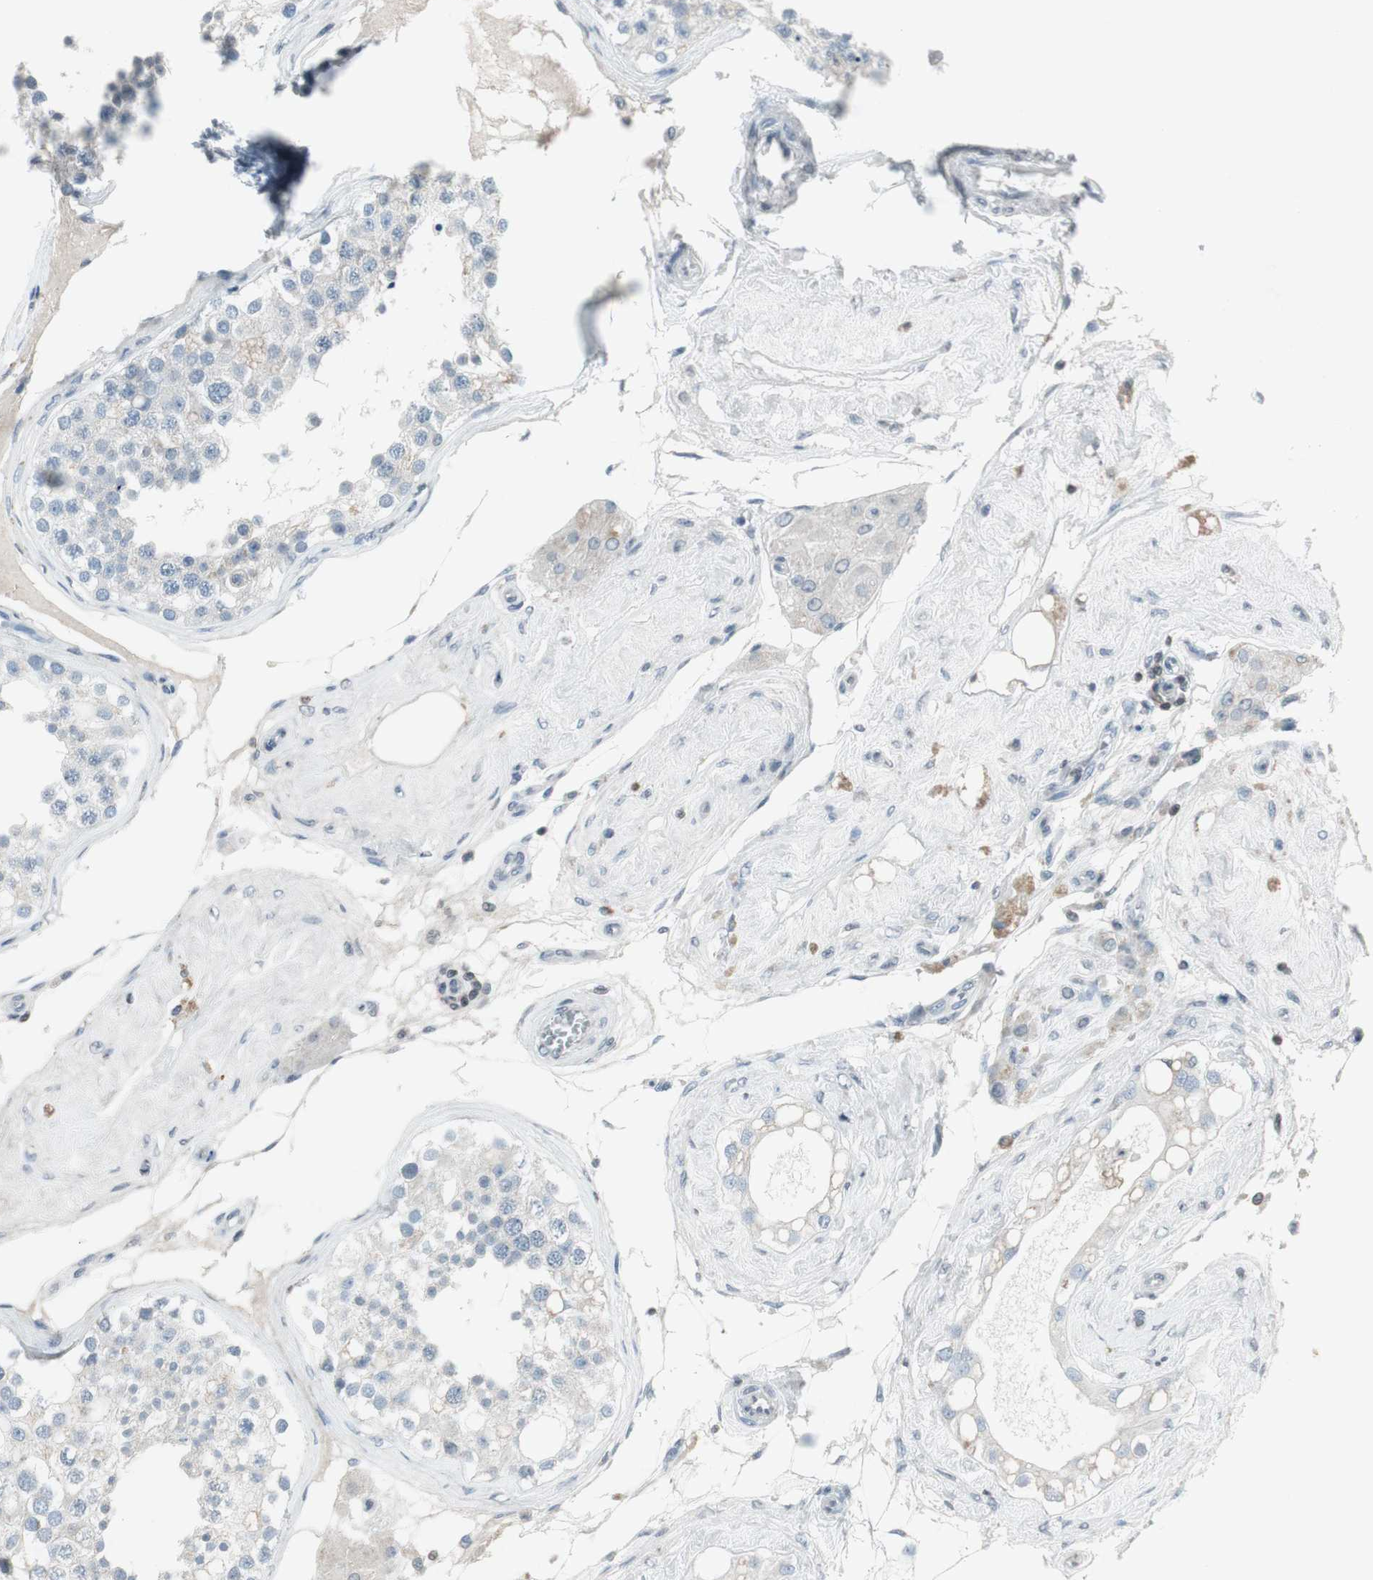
{"staining": {"intensity": "negative", "quantity": "none", "location": "none"}, "tissue": "testis", "cell_type": "Cells in seminiferous ducts", "image_type": "normal", "snomed": [{"axis": "morphology", "description": "Normal tissue, NOS"}, {"axis": "topography", "description": "Testis"}], "caption": "The micrograph demonstrates no staining of cells in seminiferous ducts in normal testis. (DAB (3,3'-diaminobenzidine) immunohistochemistry (IHC), high magnification).", "gene": "ARG2", "patient": {"sex": "male", "age": 68}}